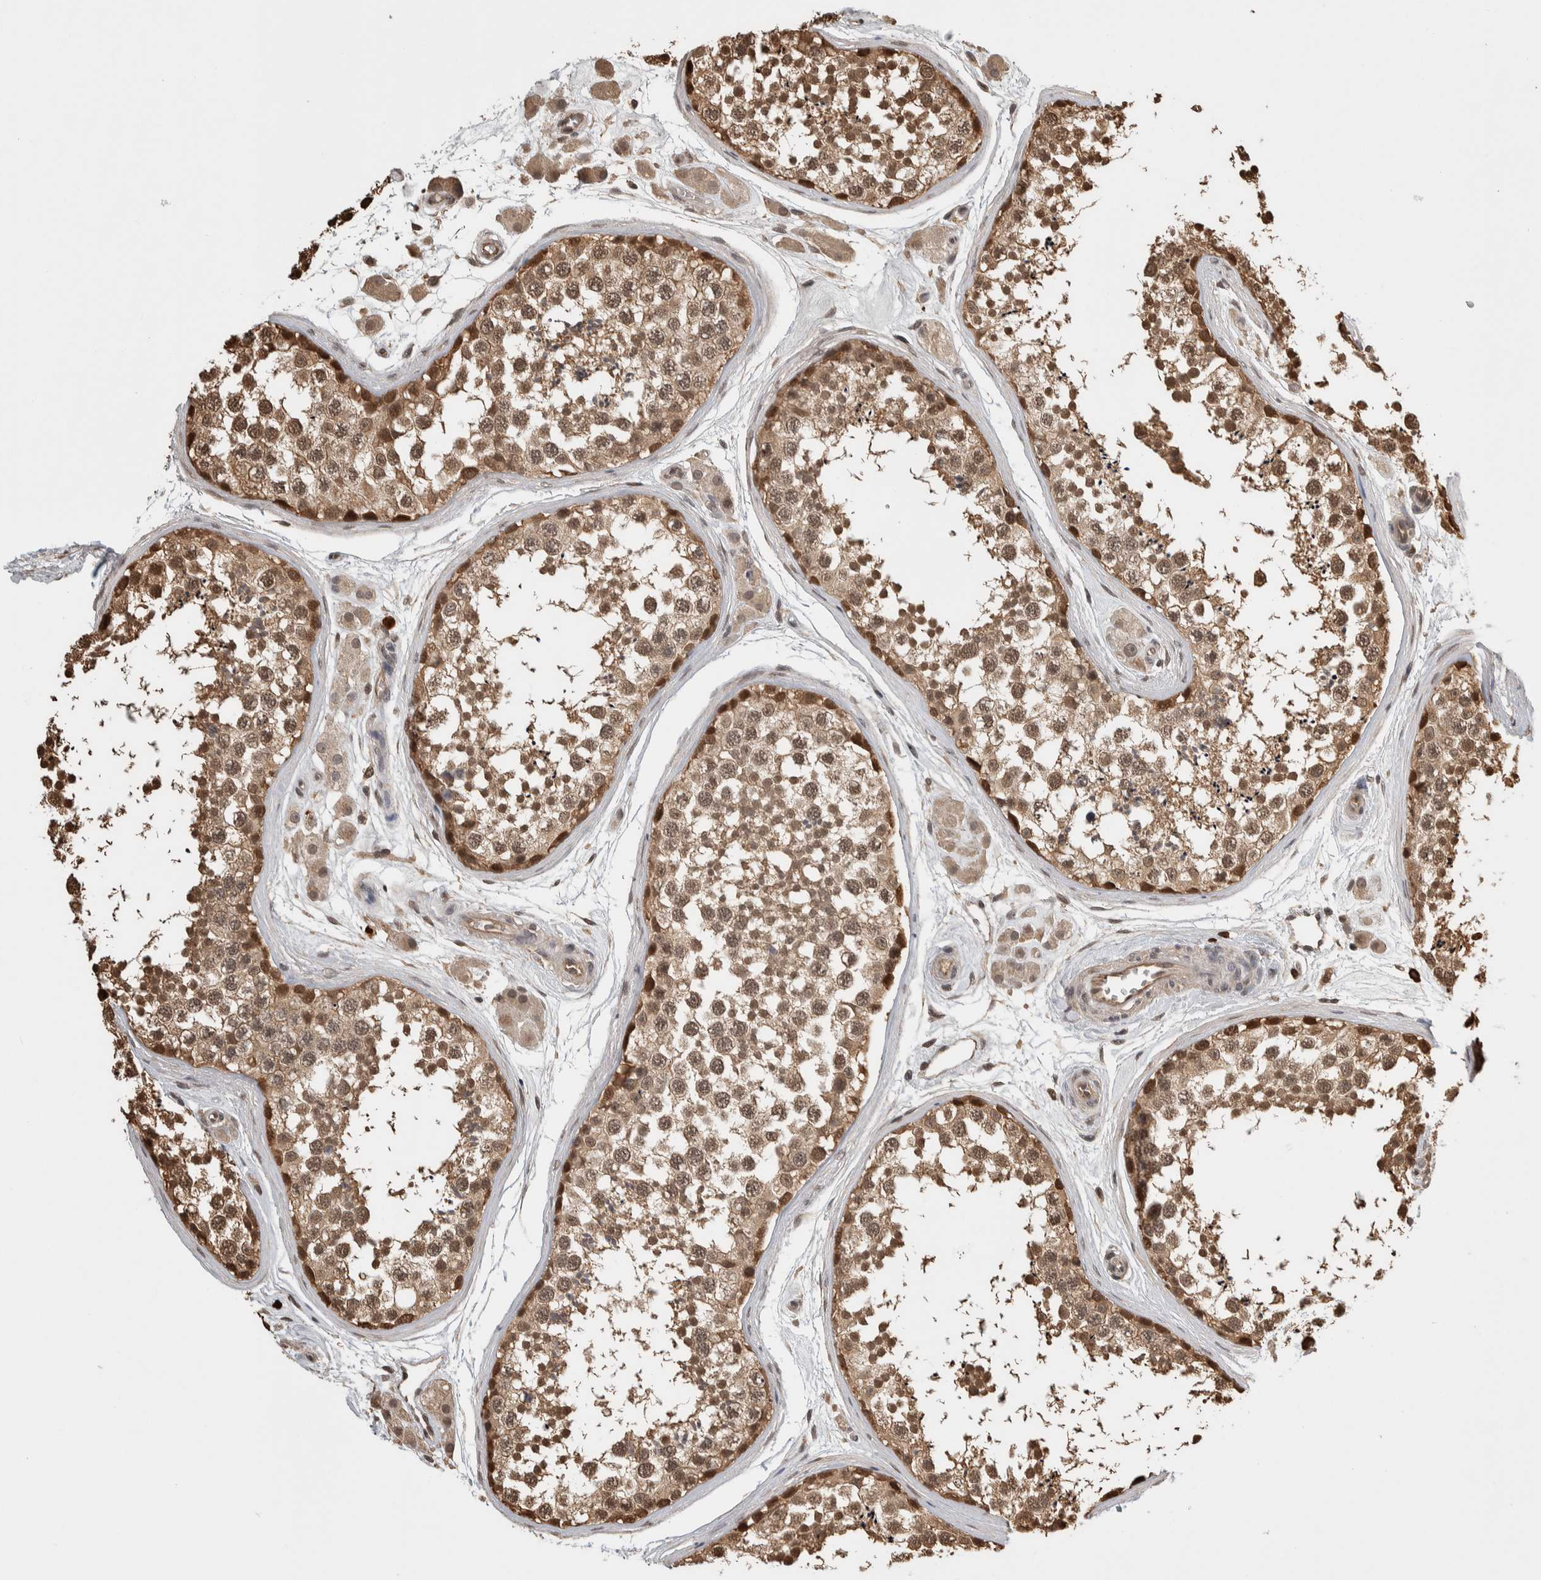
{"staining": {"intensity": "strong", "quantity": ">75%", "location": "cytoplasmic/membranous,nuclear"}, "tissue": "testis", "cell_type": "Cells in seminiferous ducts", "image_type": "normal", "snomed": [{"axis": "morphology", "description": "Normal tissue, NOS"}, {"axis": "topography", "description": "Testis"}], "caption": "Cells in seminiferous ducts exhibit strong cytoplasmic/membranous,nuclear positivity in approximately >75% of cells in normal testis.", "gene": "ZNF592", "patient": {"sex": "male", "age": 56}}